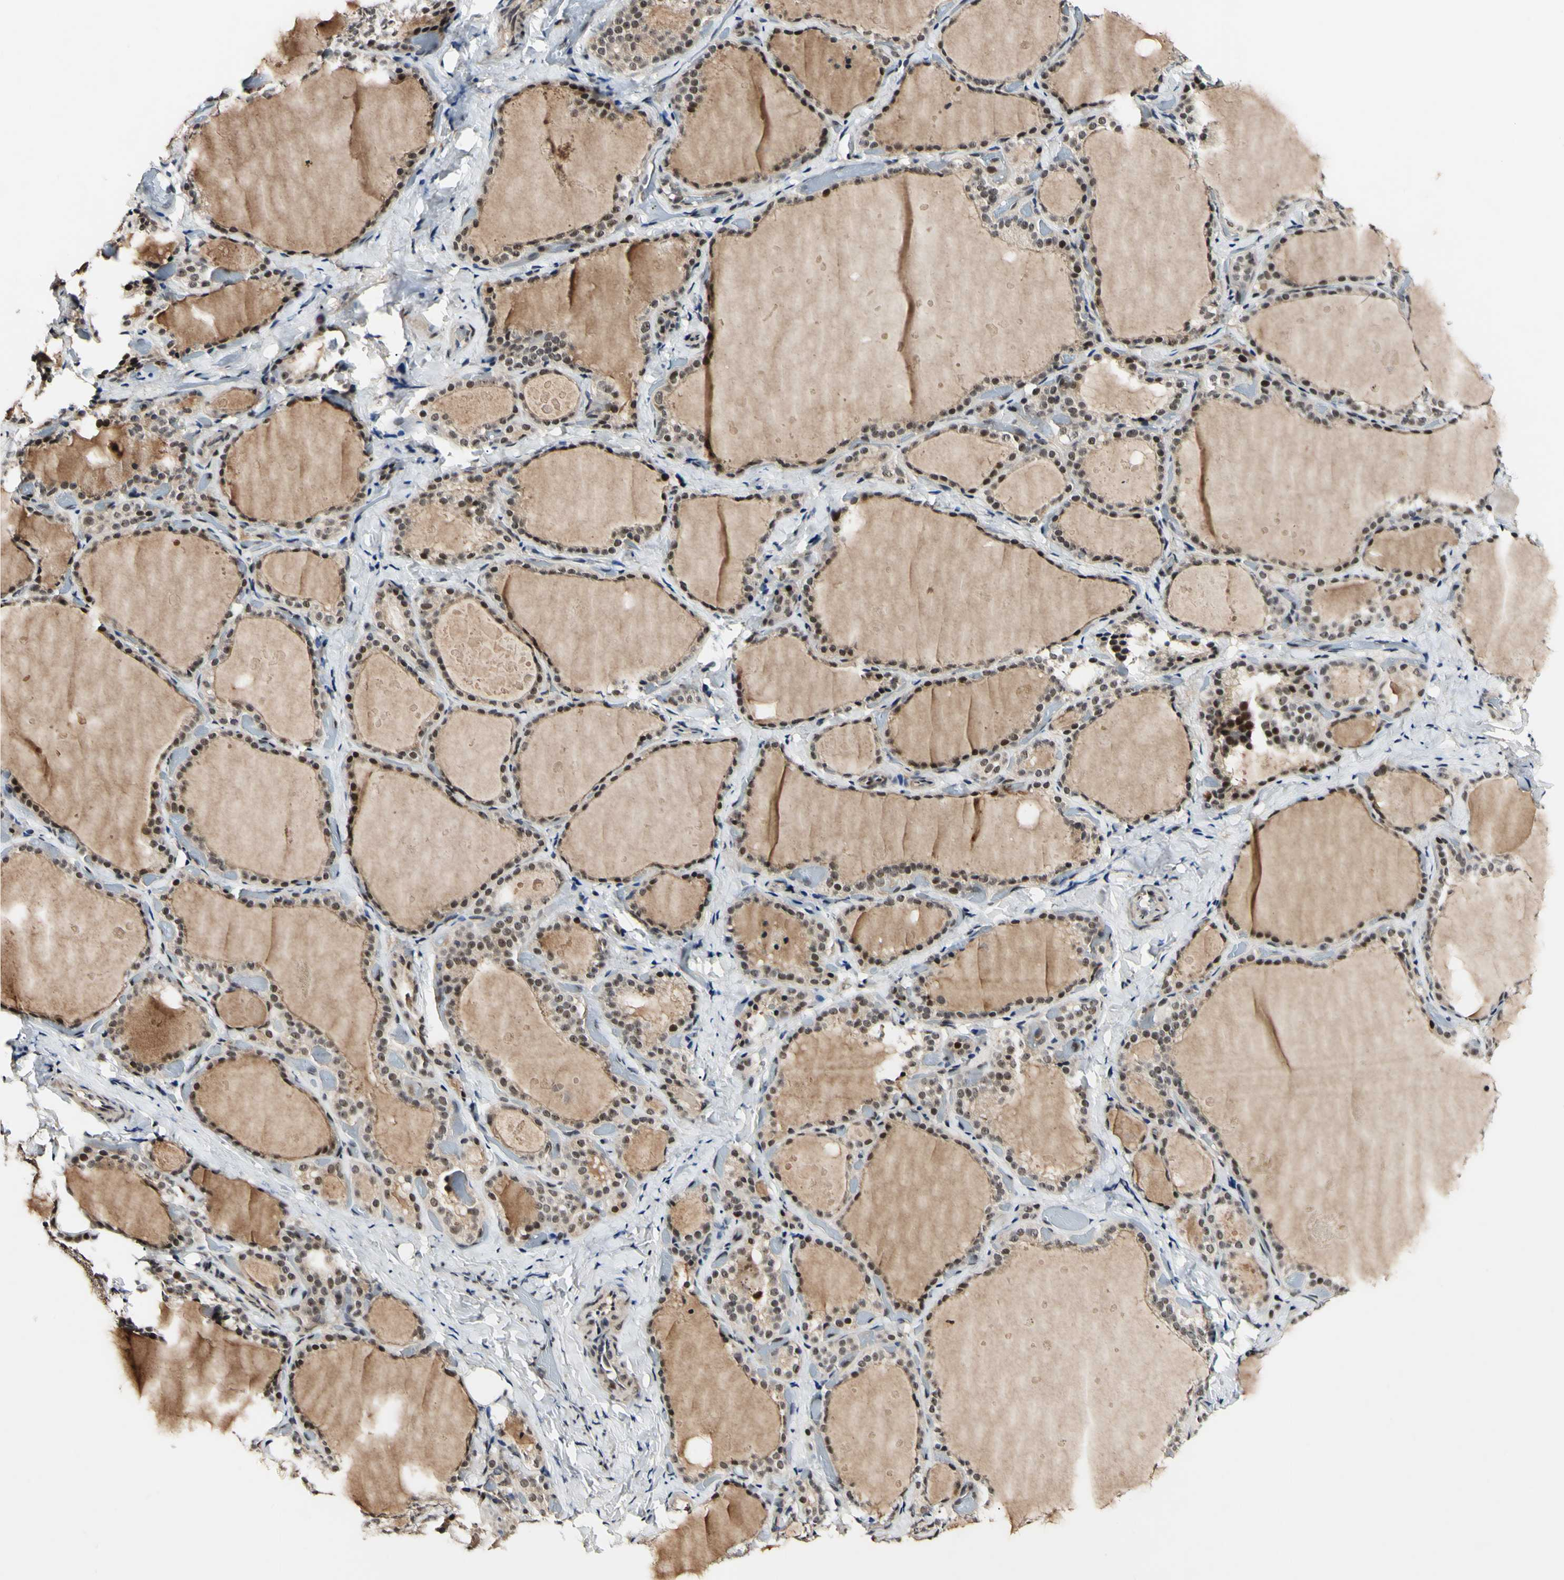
{"staining": {"intensity": "moderate", "quantity": ">75%", "location": "nuclear"}, "tissue": "thyroid gland", "cell_type": "Glandular cells", "image_type": "normal", "snomed": [{"axis": "morphology", "description": "Normal tissue, NOS"}, {"axis": "topography", "description": "Thyroid gland"}], "caption": "Normal thyroid gland reveals moderate nuclear staining in about >75% of glandular cells.", "gene": "POLR2F", "patient": {"sex": "female", "age": 44}}